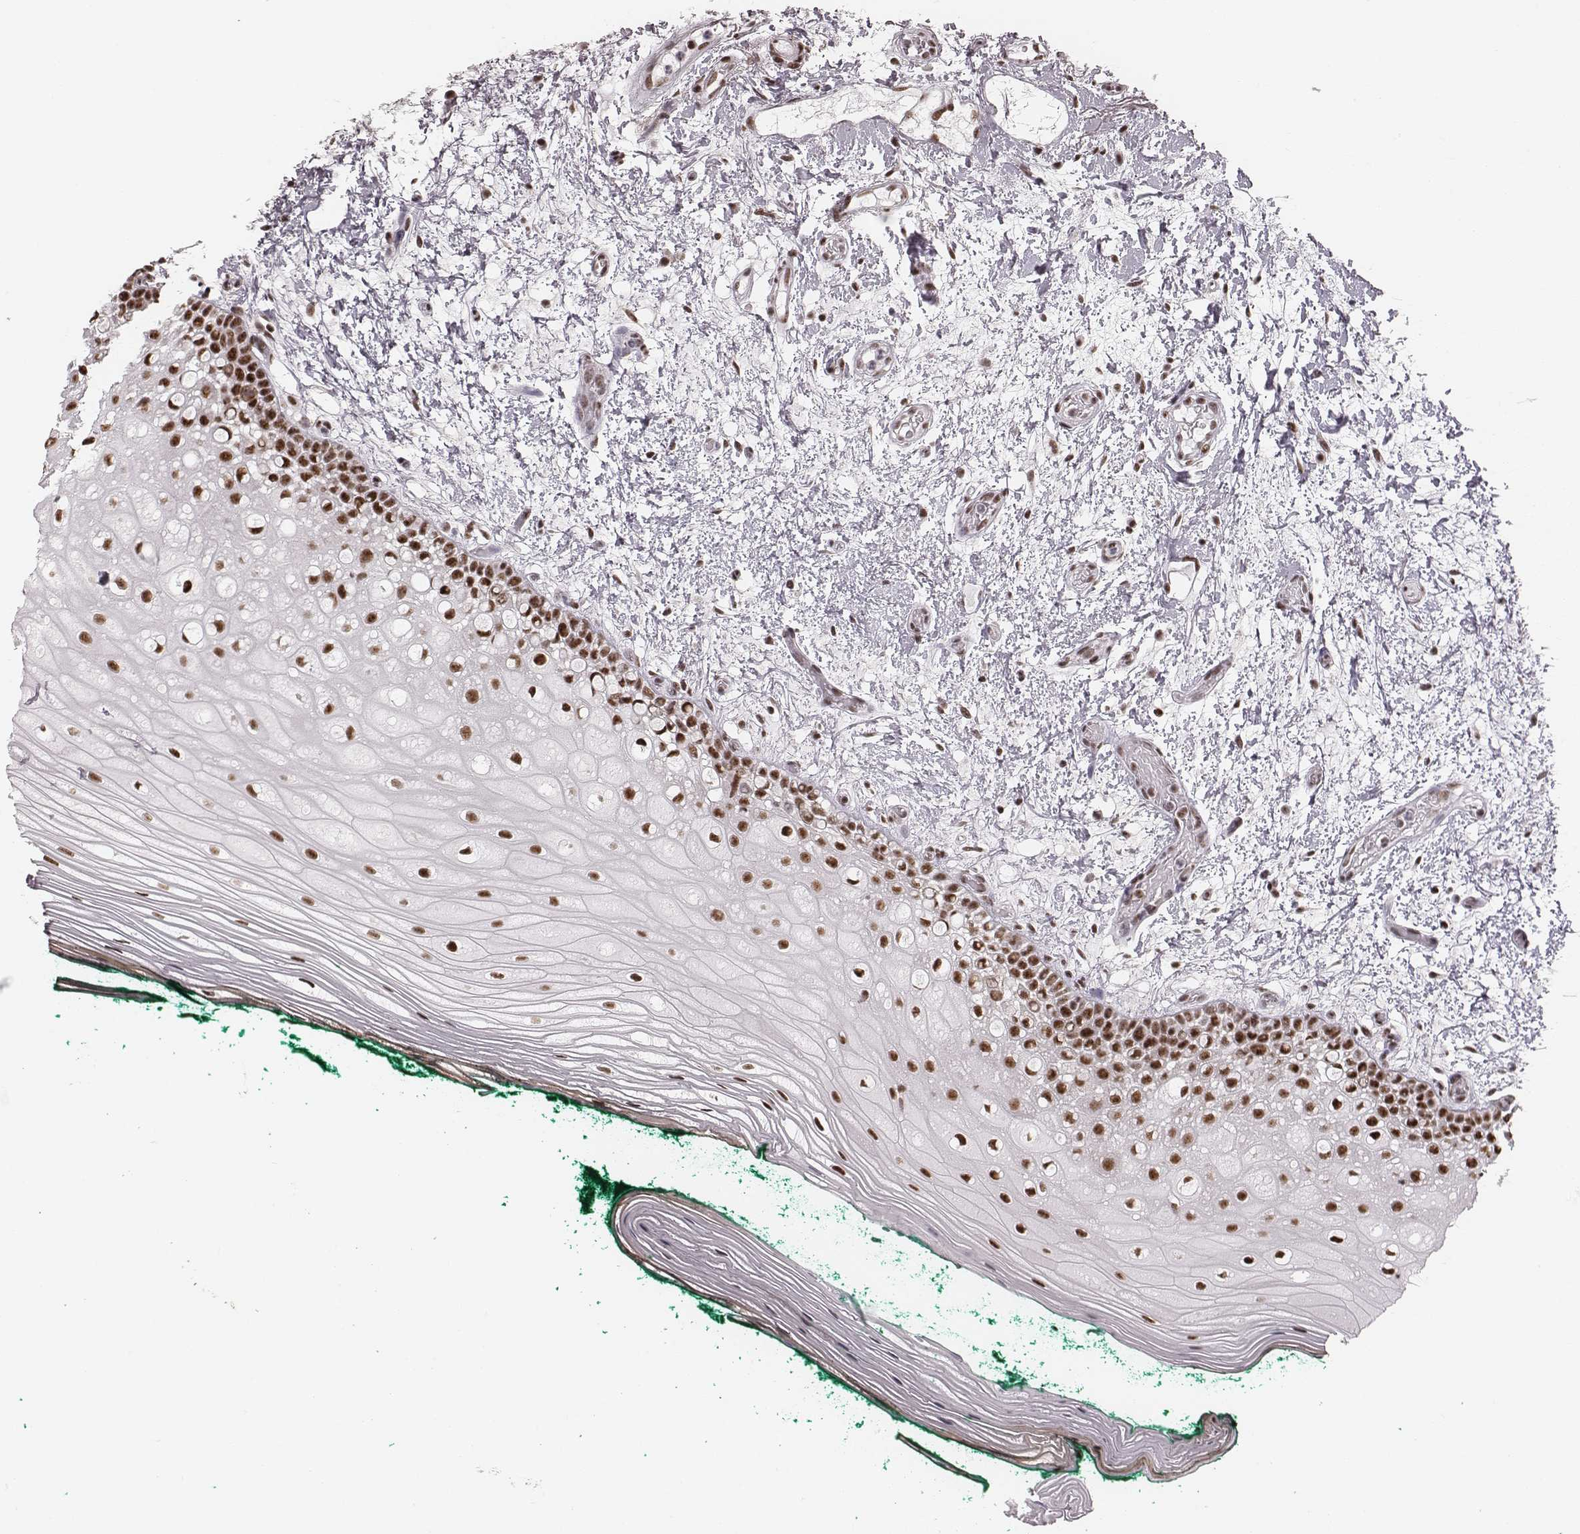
{"staining": {"intensity": "strong", "quantity": ">75%", "location": "nuclear"}, "tissue": "oral mucosa", "cell_type": "Squamous epithelial cells", "image_type": "normal", "snomed": [{"axis": "morphology", "description": "Normal tissue, NOS"}, {"axis": "topography", "description": "Oral tissue"}], "caption": "An immunohistochemistry (IHC) image of benign tissue is shown. Protein staining in brown labels strong nuclear positivity in oral mucosa within squamous epithelial cells. The staining was performed using DAB (3,3'-diaminobenzidine), with brown indicating positive protein expression. Nuclei are stained blue with hematoxylin.", "gene": "LUC7L", "patient": {"sex": "female", "age": 83}}